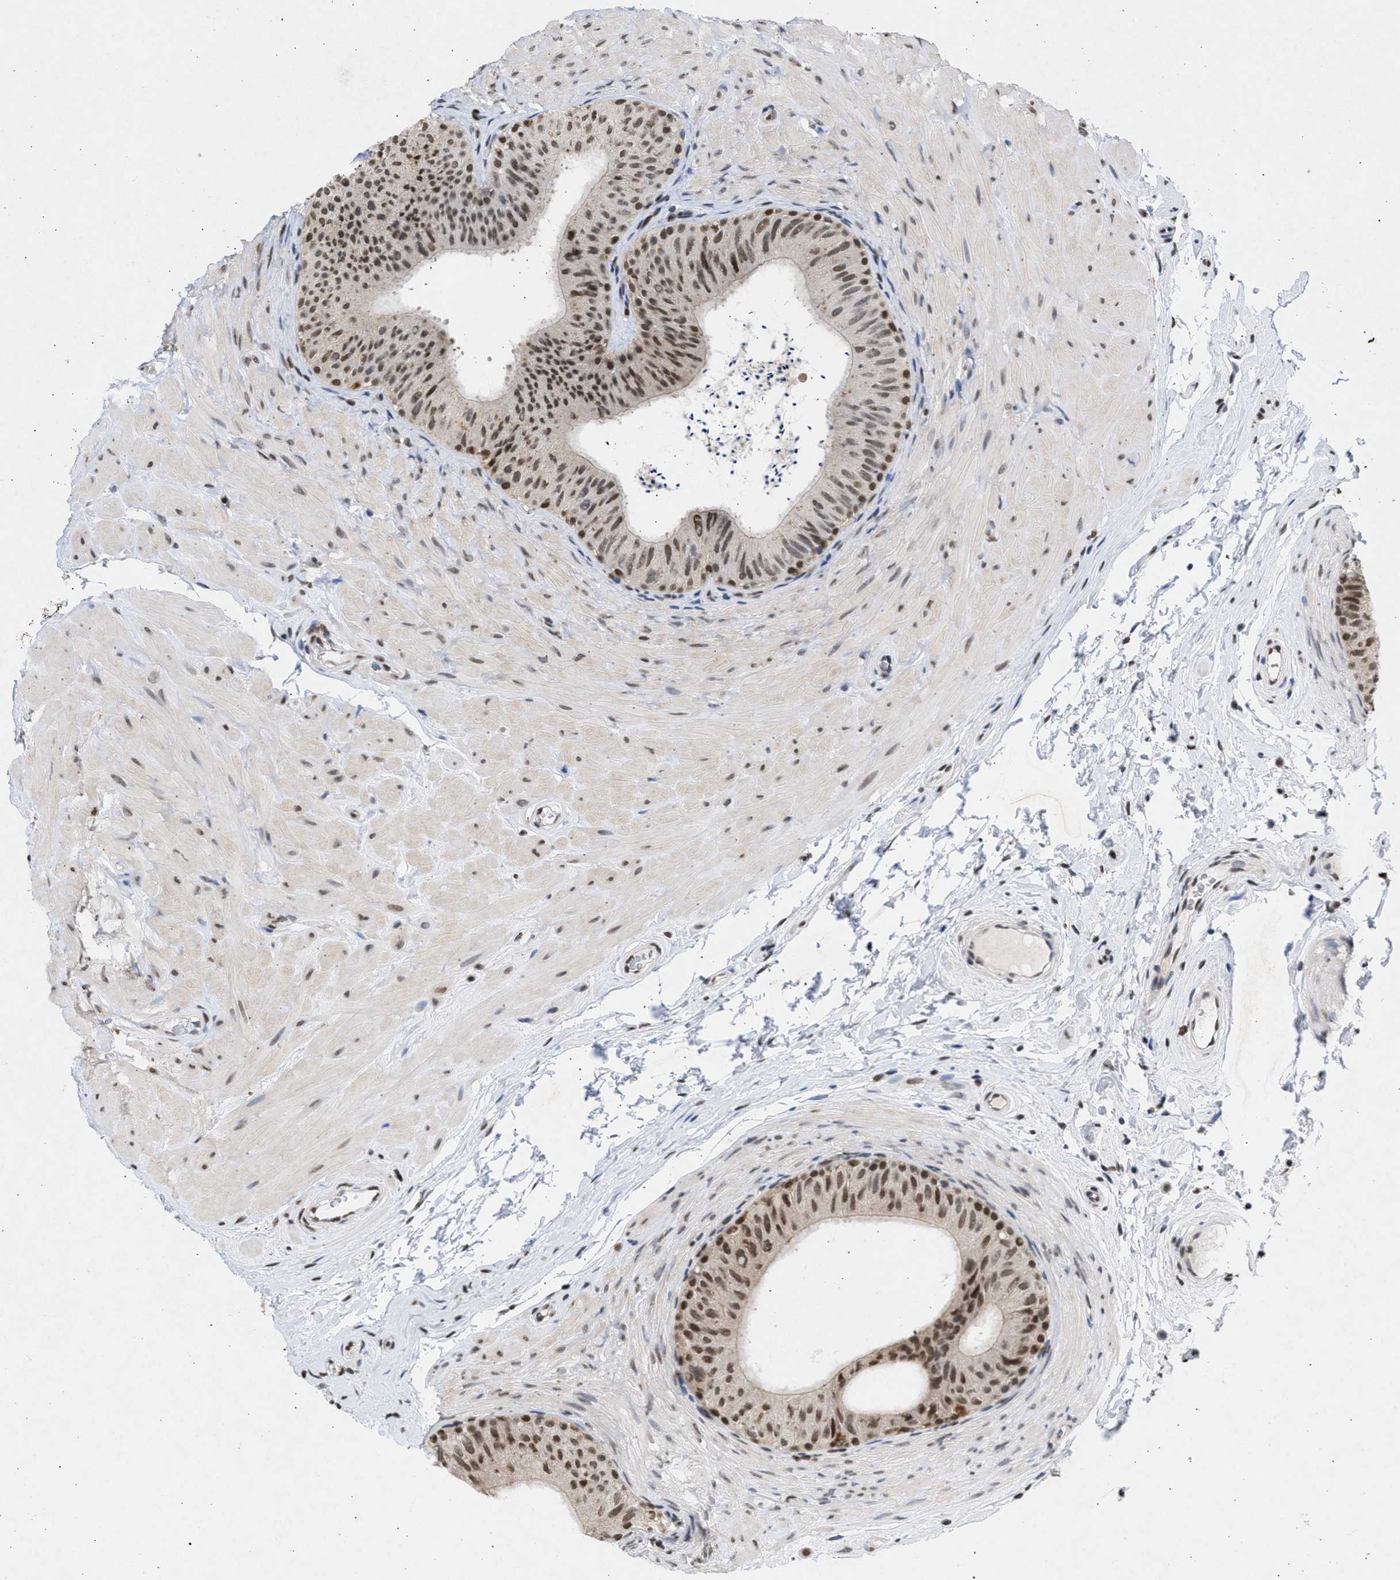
{"staining": {"intensity": "moderate", "quantity": "25%-75%", "location": "nuclear"}, "tissue": "epididymis", "cell_type": "Glandular cells", "image_type": "normal", "snomed": [{"axis": "morphology", "description": "Normal tissue, NOS"}, {"axis": "topography", "description": "Epididymis"}], "caption": "A high-resolution image shows immunohistochemistry (IHC) staining of benign epididymis, which displays moderate nuclear staining in about 25%-75% of glandular cells. The staining was performed using DAB to visualize the protein expression in brown, while the nuclei were stained in blue with hematoxylin (Magnification: 20x).", "gene": "NUP35", "patient": {"sex": "male", "age": 34}}